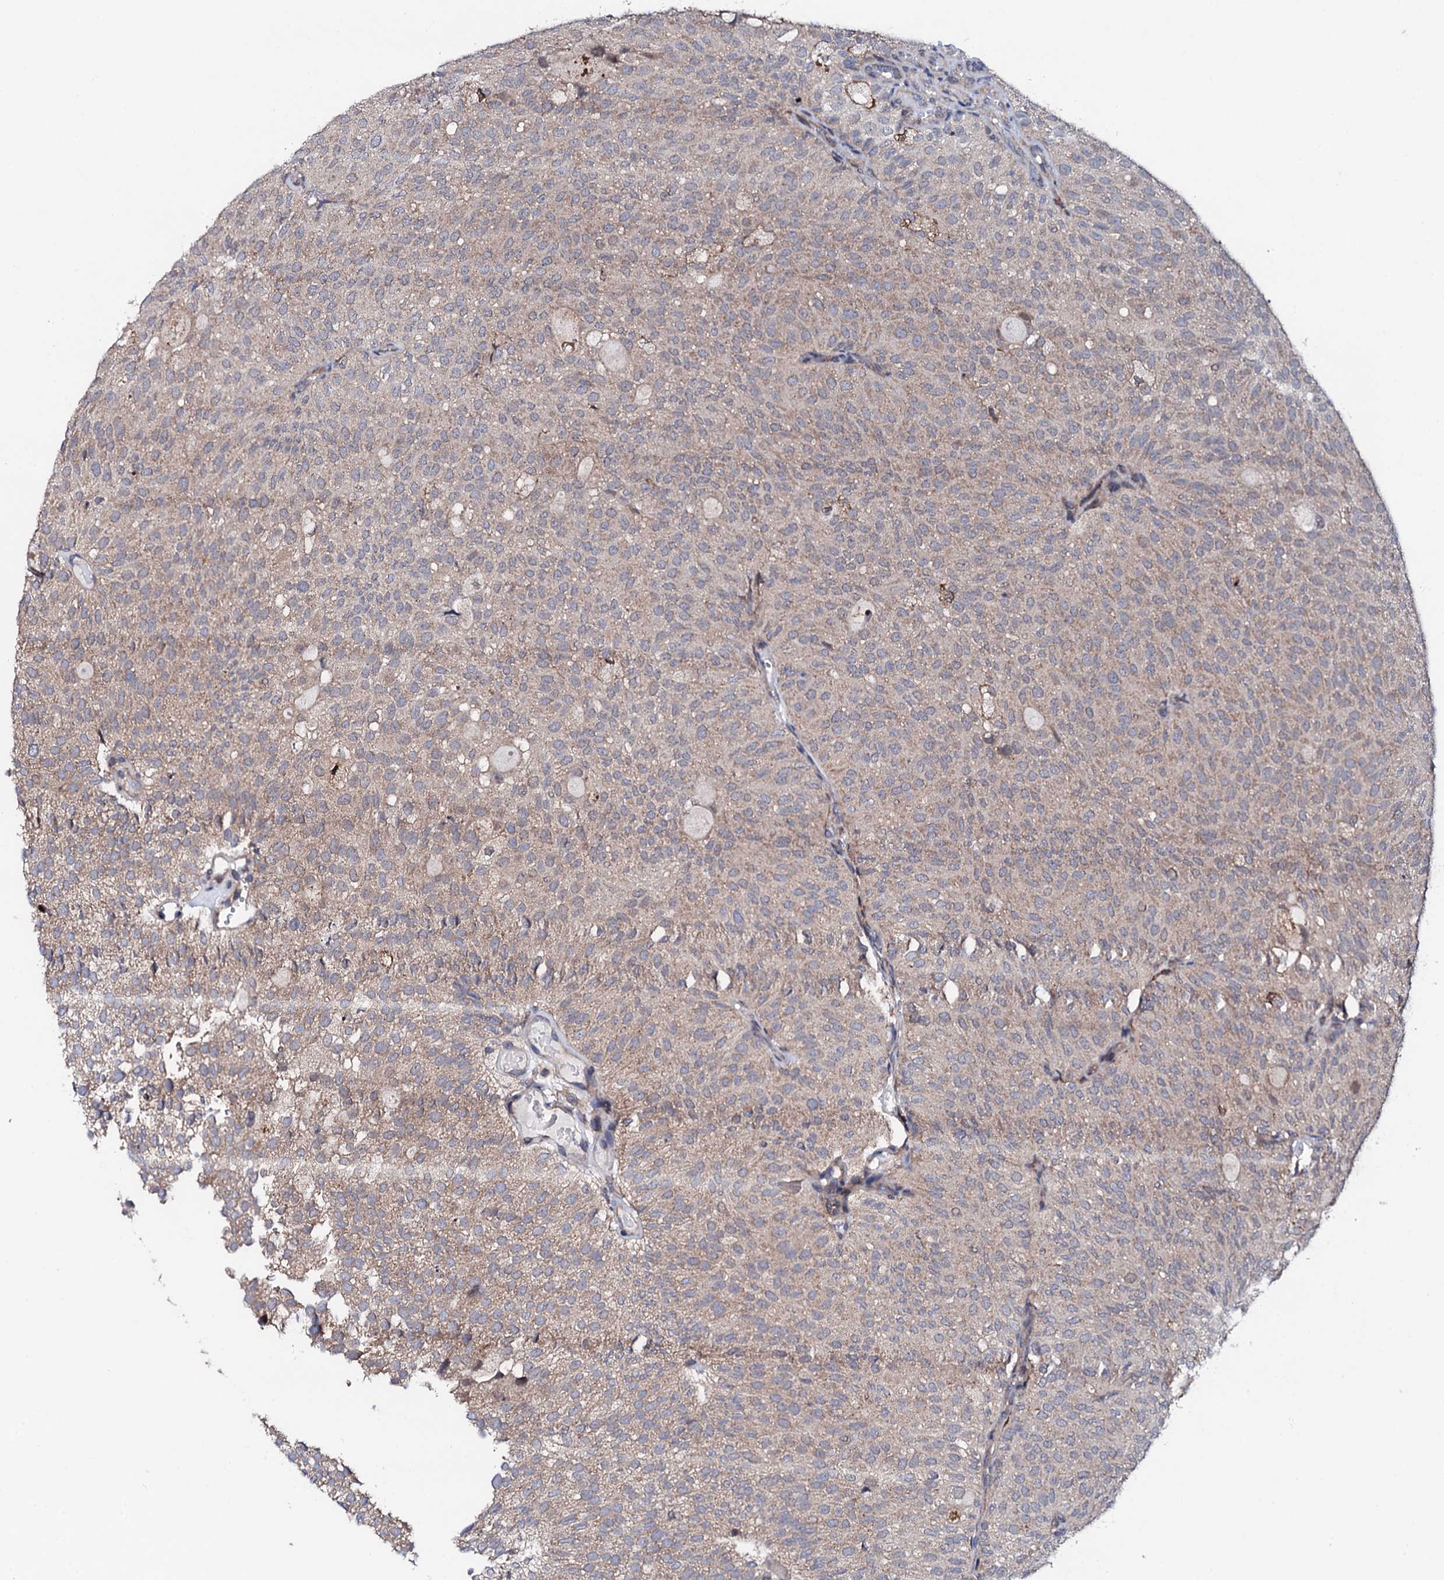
{"staining": {"intensity": "weak", "quantity": "25%-75%", "location": "cytoplasmic/membranous"}, "tissue": "urothelial cancer", "cell_type": "Tumor cells", "image_type": "cancer", "snomed": [{"axis": "morphology", "description": "Urothelial carcinoma, Low grade"}, {"axis": "topography", "description": "Urinary bladder"}], "caption": "Brown immunohistochemical staining in human urothelial carcinoma (low-grade) shows weak cytoplasmic/membranous positivity in about 25%-75% of tumor cells.", "gene": "EDC3", "patient": {"sex": "male", "age": 78}}